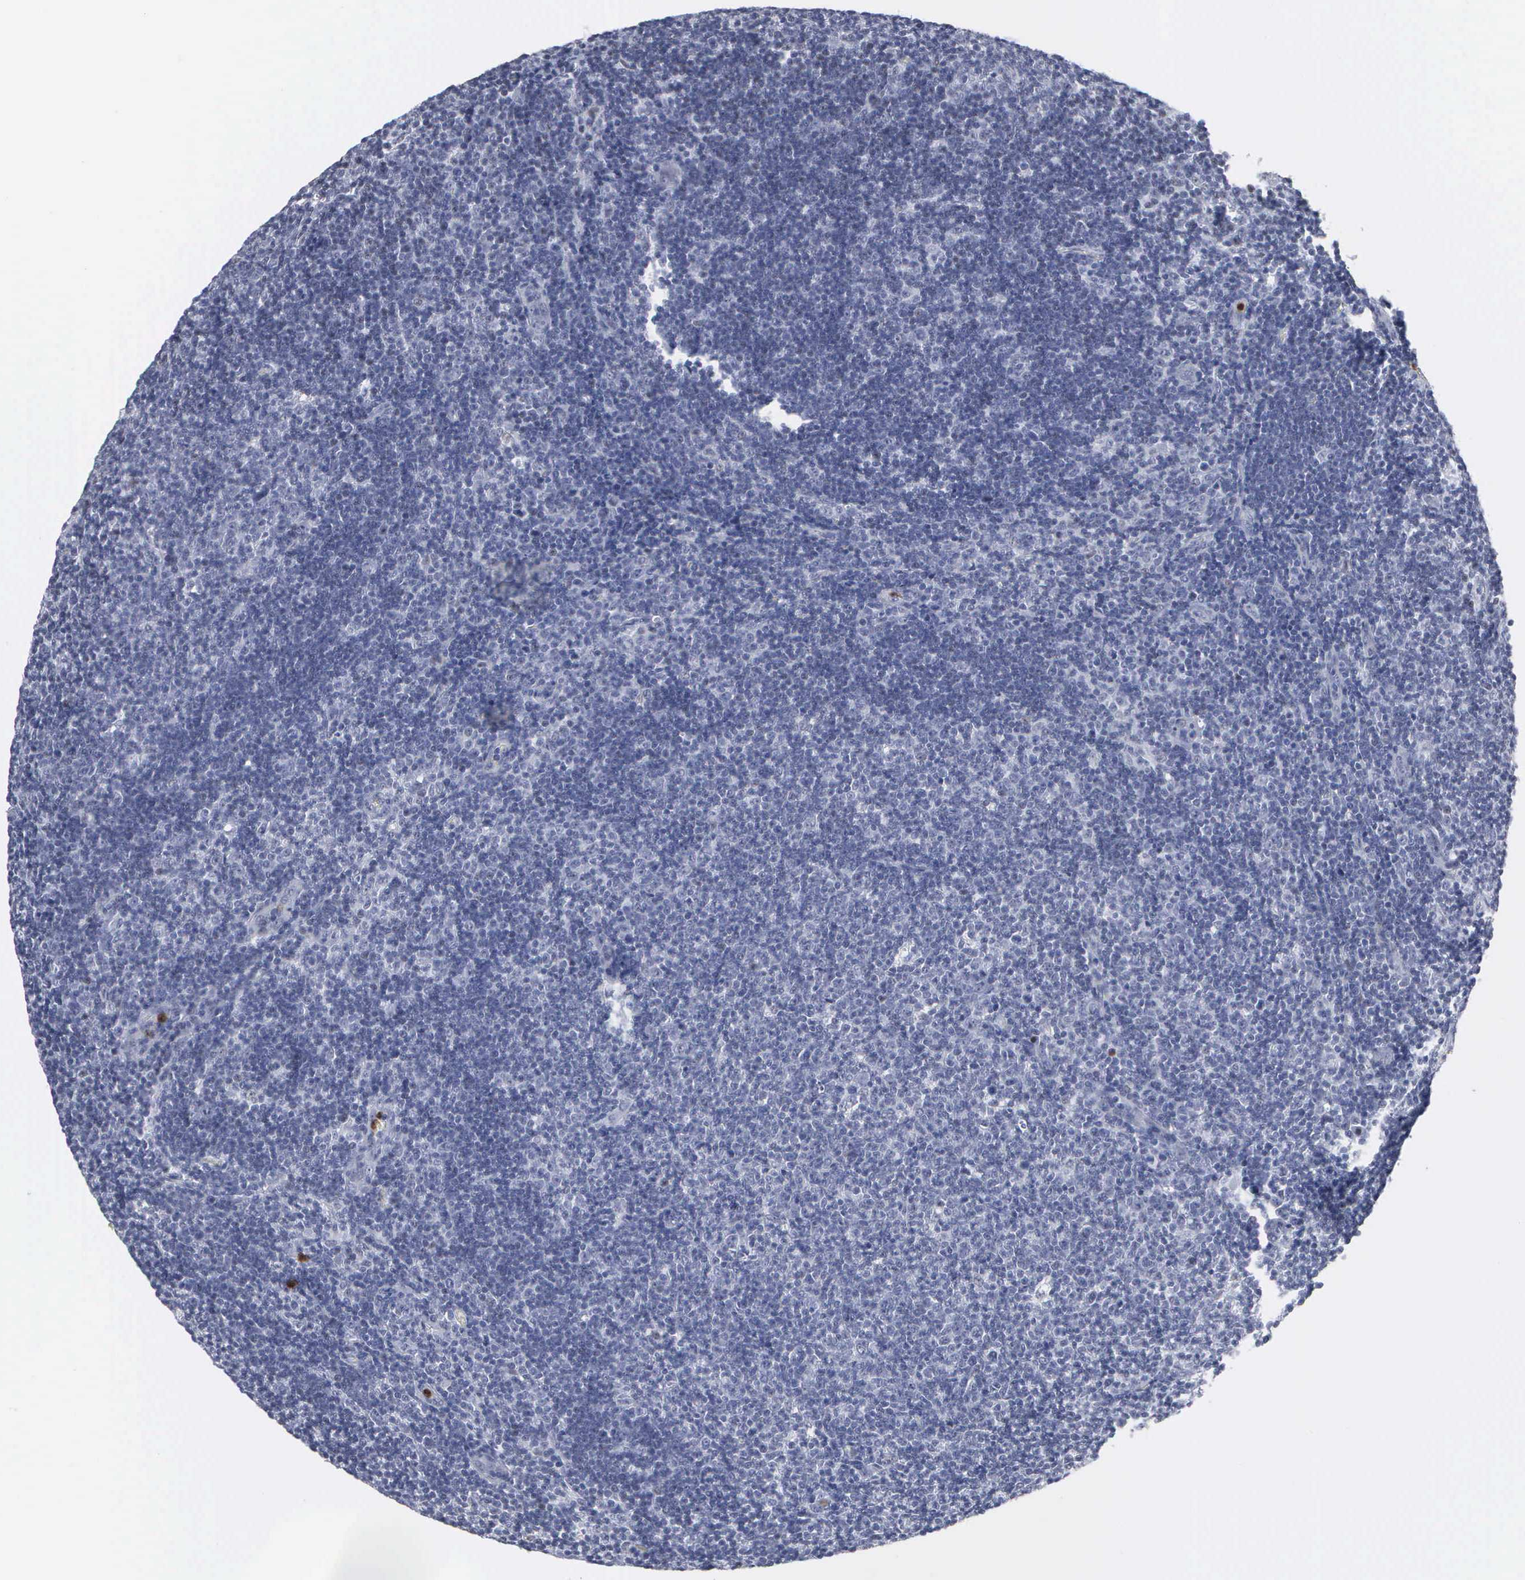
{"staining": {"intensity": "negative", "quantity": "none", "location": "none"}, "tissue": "lymphoma", "cell_type": "Tumor cells", "image_type": "cancer", "snomed": [{"axis": "morphology", "description": "Malignant lymphoma, non-Hodgkin's type, Low grade"}, {"axis": "topography", "description": "Lymph node"}], "caption": "An image of malignant lymphoma, non-Hodgkin's type (low-grade) stained for a protein reveals no brown staining in tumor cells.", "gene": "SPIN3", "patient": {"sex": "male", "age": 49}}